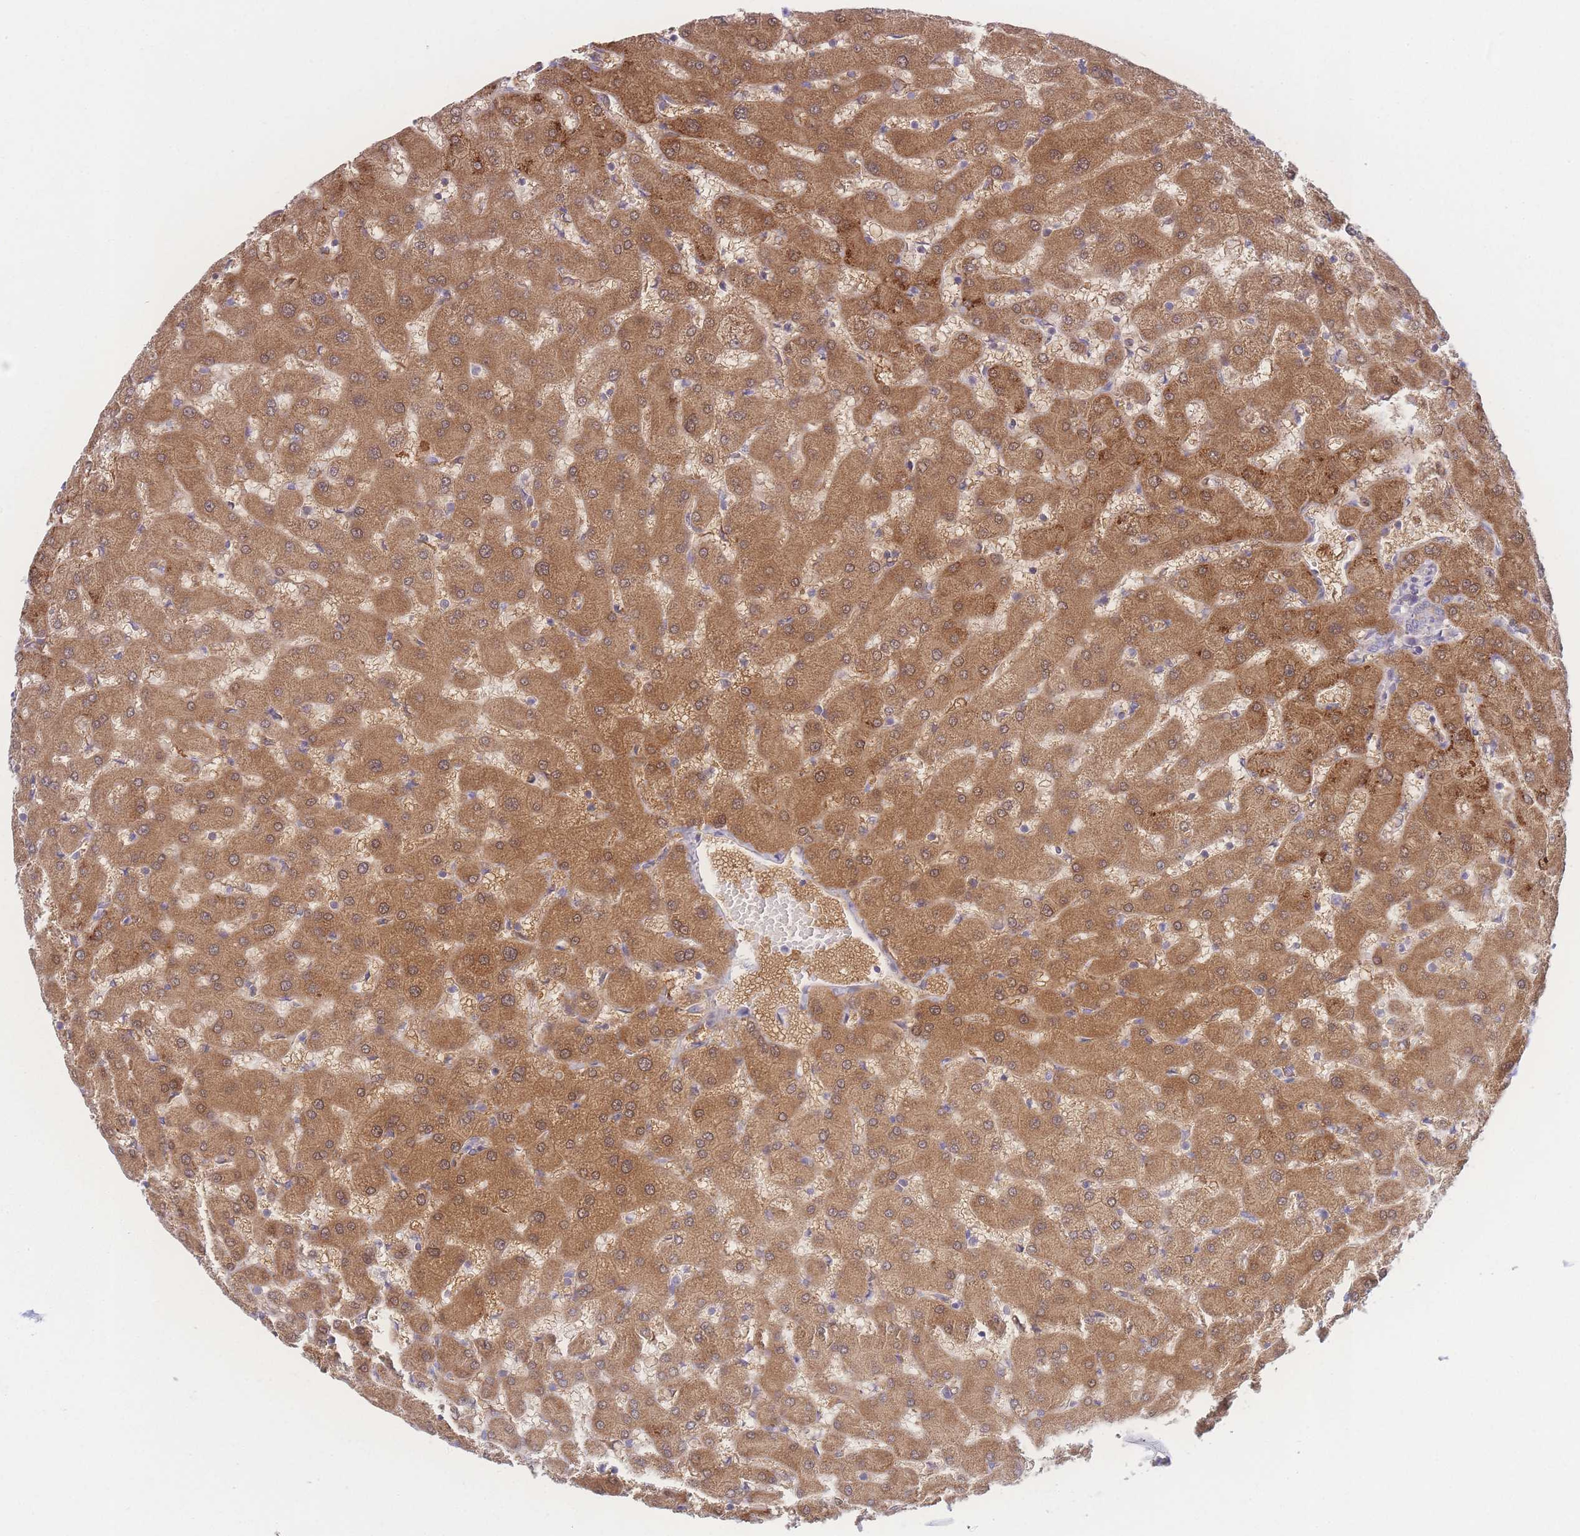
{"staining": {"intensity": "negative", "quantity": "none", "location": "none"}, "tissue": "liver", "cell_type": "Cholangiocytes", "image_type": "normal", "snomed": [{"axis": "morphology", "description": "Normal tissue, NOS"}, {"axis": "topography", "description": "Liver"}], "caption": "An image of liver stained for a protein demonstrates no brown staining in cholangiocytes. (IHC, brightfield microscopy, high magnification).", "gene": "NBEAL1", "patient": {"sex": "female", "age": 63}}